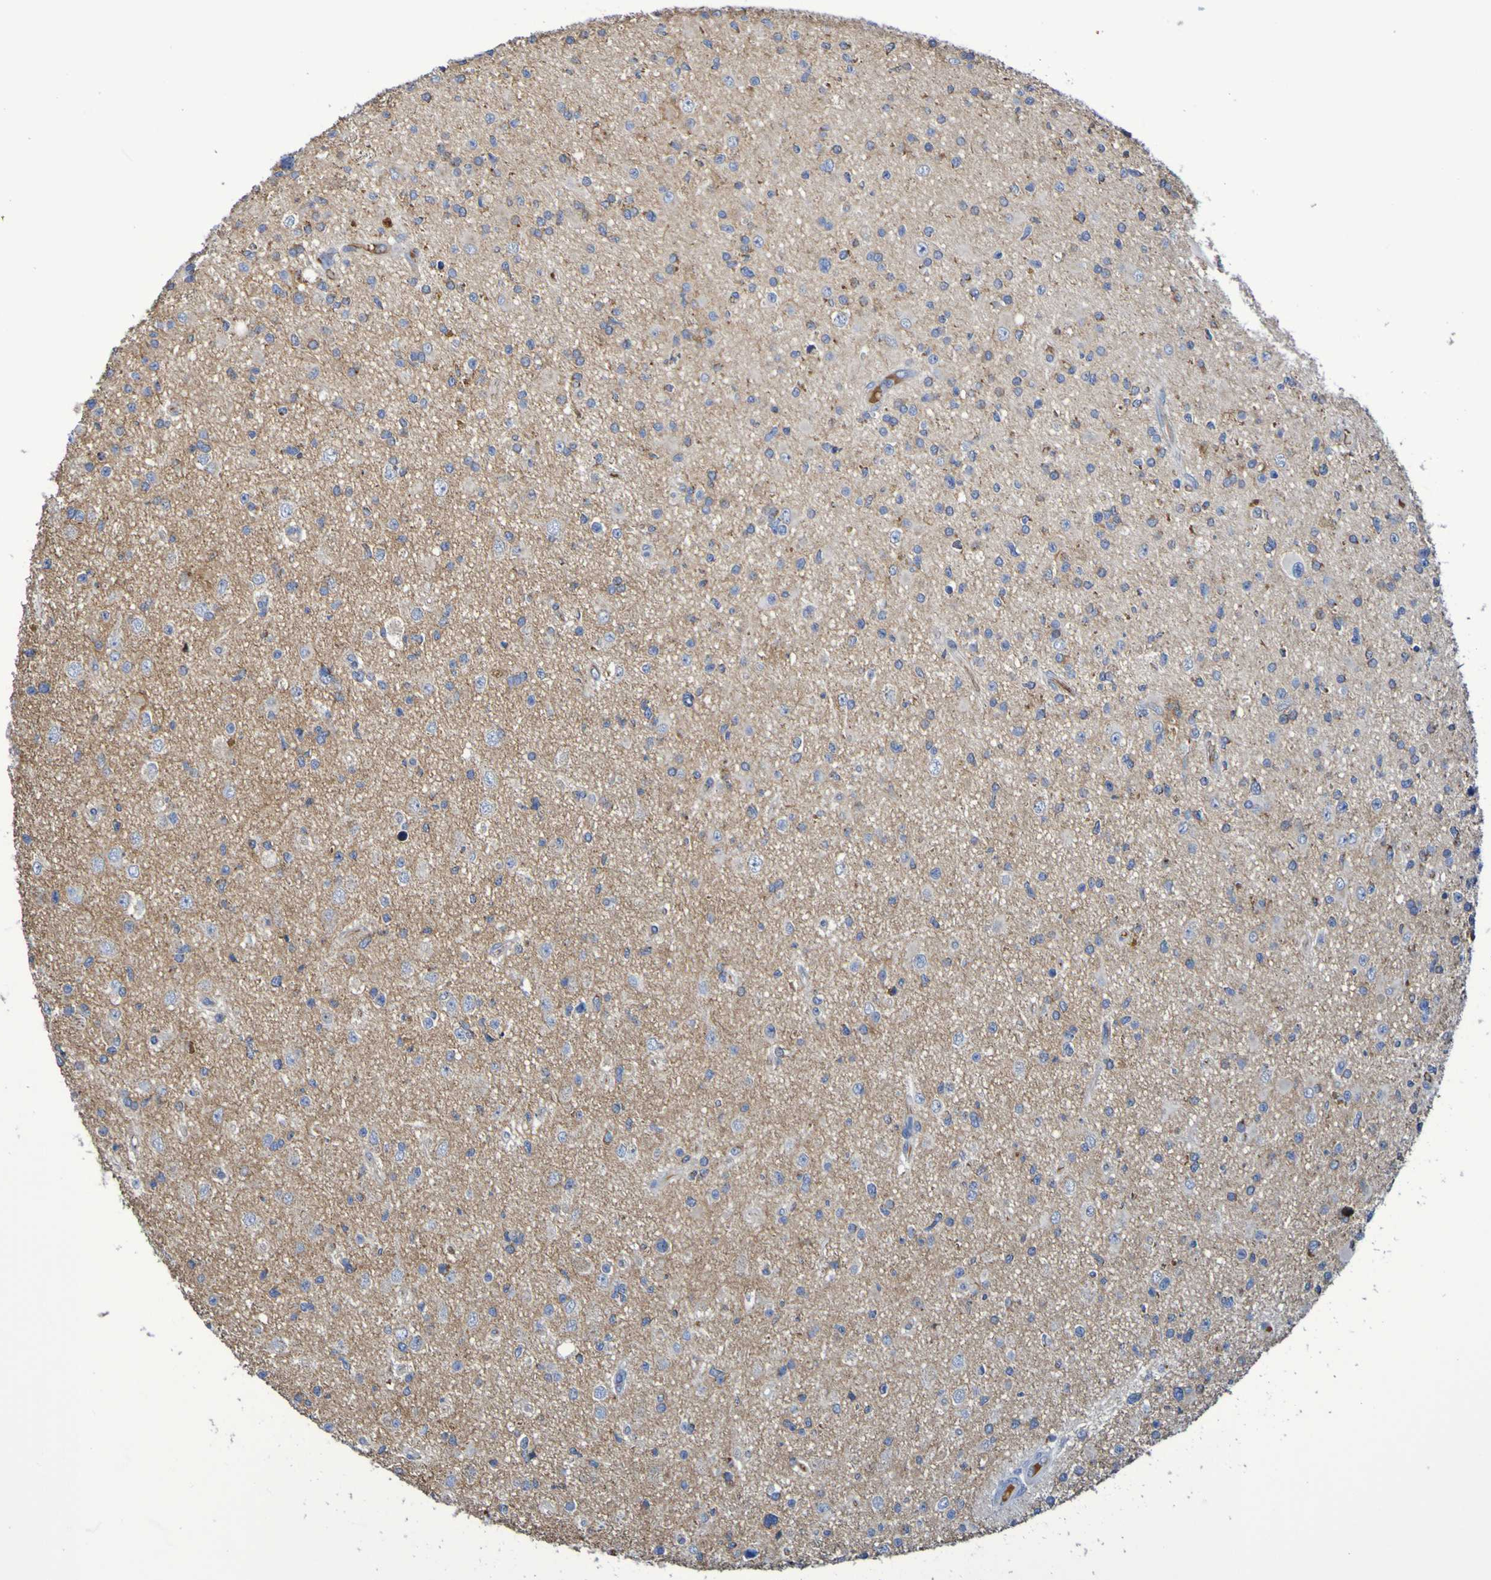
{"staining": {"intensity": "moderate", "quantity": "<25%", "location": "cytoplasmic/membranous"}, "tissue": "glioma", "cell_type": "Tumor cells", "image_type": "cancer", "snomed": [{"axis": "morphology", "description": "Glioma, malignant, High grade"}, {"axis": "topography", "description": "Brain"}], "caption": "Immunohistochemistry histopathology image of neoplastic tissue: malignant glioma (high-grade) stained using IHC shows low levels of moderate protein expression localized specifically in the cytoplasmic/membranous of tumor cells, appearing as a cytoplasmic/membranous brown color.", "gene": "CNTN2", "patient": {"sex": "male", "age": 33}}